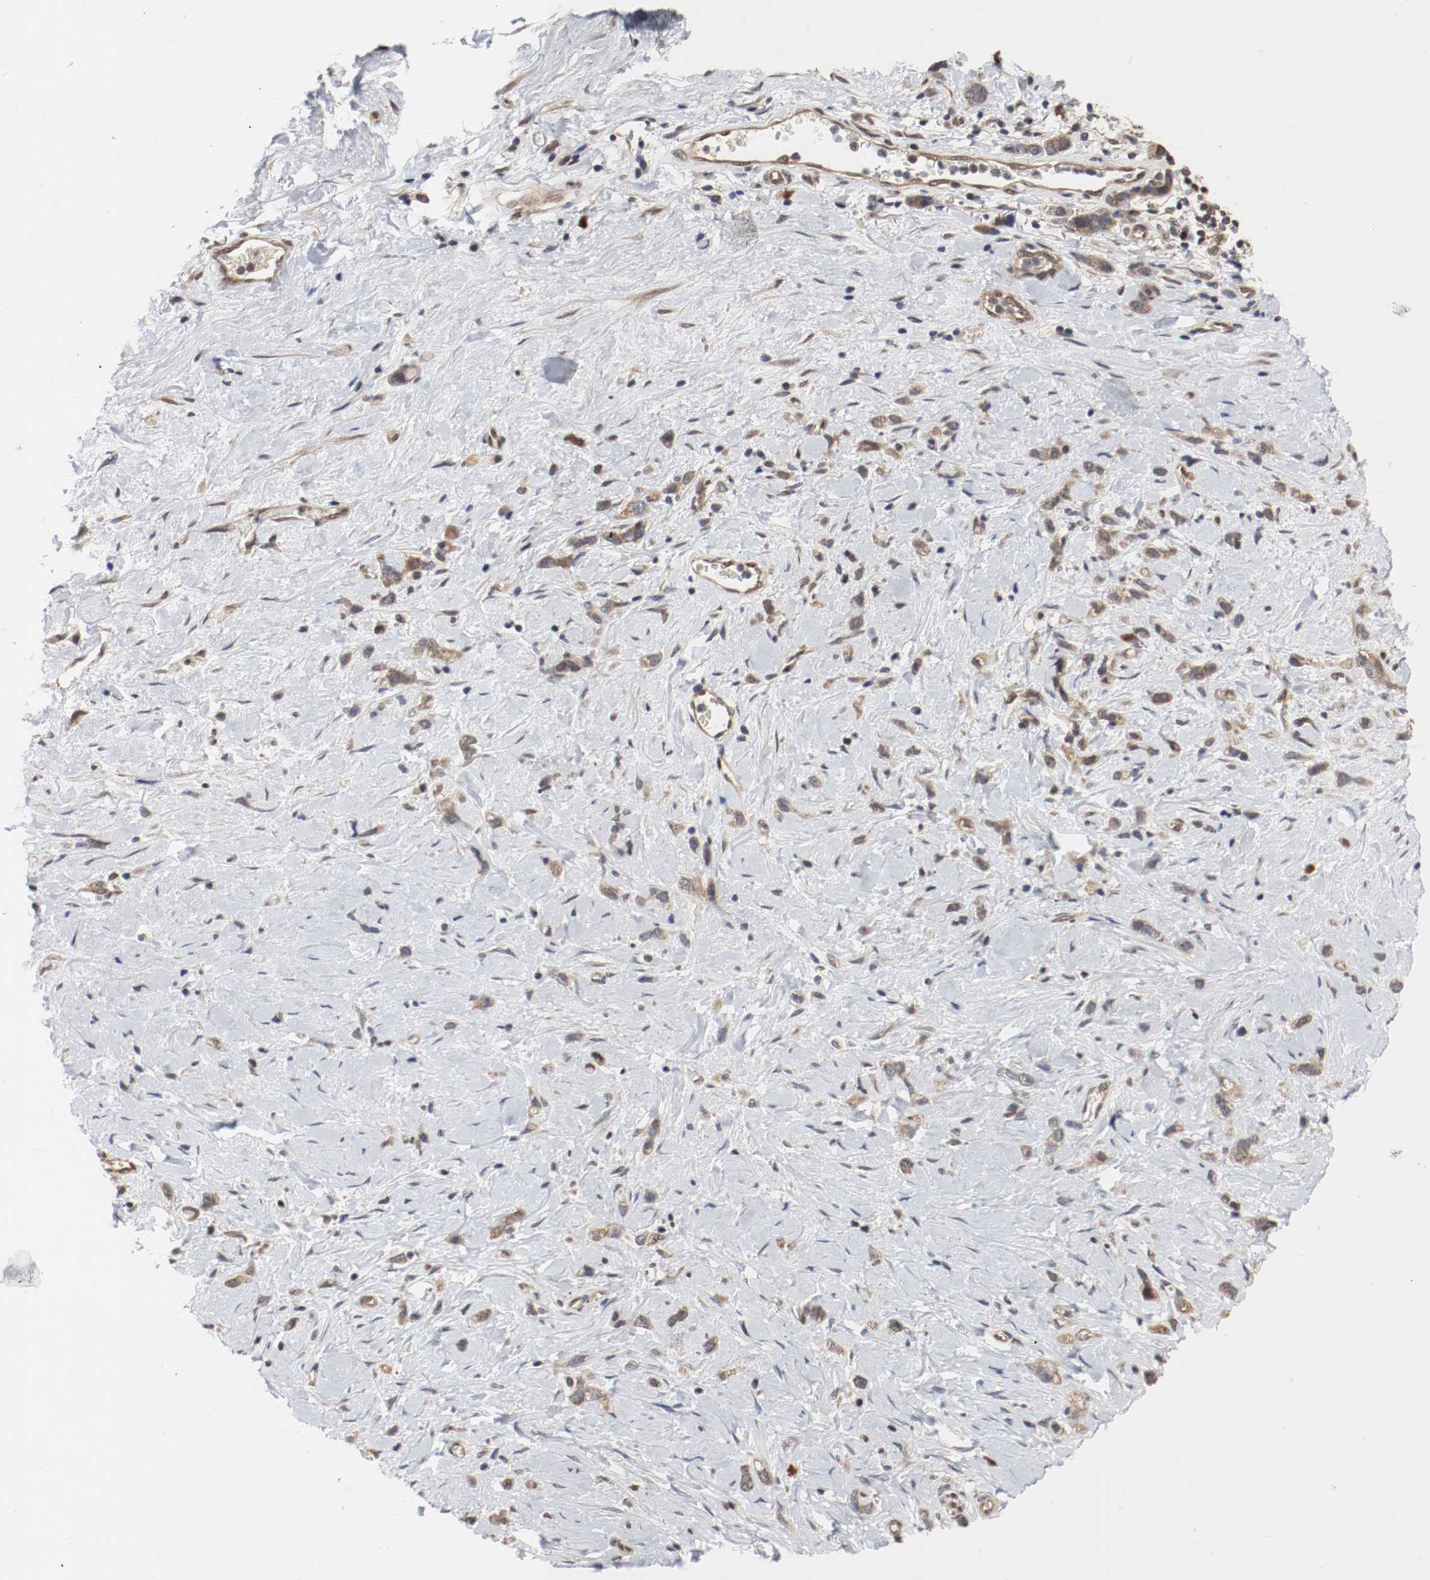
{"staining": {"intensity": "moderate", "quantity": ">75%", "location": "cytoplasmic/membranous"}, "tissue": "stomach cancer", "cell_type": "Tumor cells", "image_type": "cancer", "snomed": [{"axis": "morphology", "description": "Normal tissue, NOS"}, {"axis": "morphology", "description": "Adenocarcinoma, NOS"}, {"axis": "morphology", "description": "Adenocarcinoma, High grade"}, {"axis": "topography", "description": "Stomach, upper"}, {"axis": "topography", "description": "Stomach"}], "caption": "The immunohistochemical stain shows moderate cytoplasmic/membranous positivity in tumor cells of stomach adenocarcinoma tissue. The staining was performed using DAB, with brown indicating positive protein expression. Nuclei are stained blue with hematoxylin.", "gene": "AFG3L2", "patient": {"sex": "female", "age": 65}}